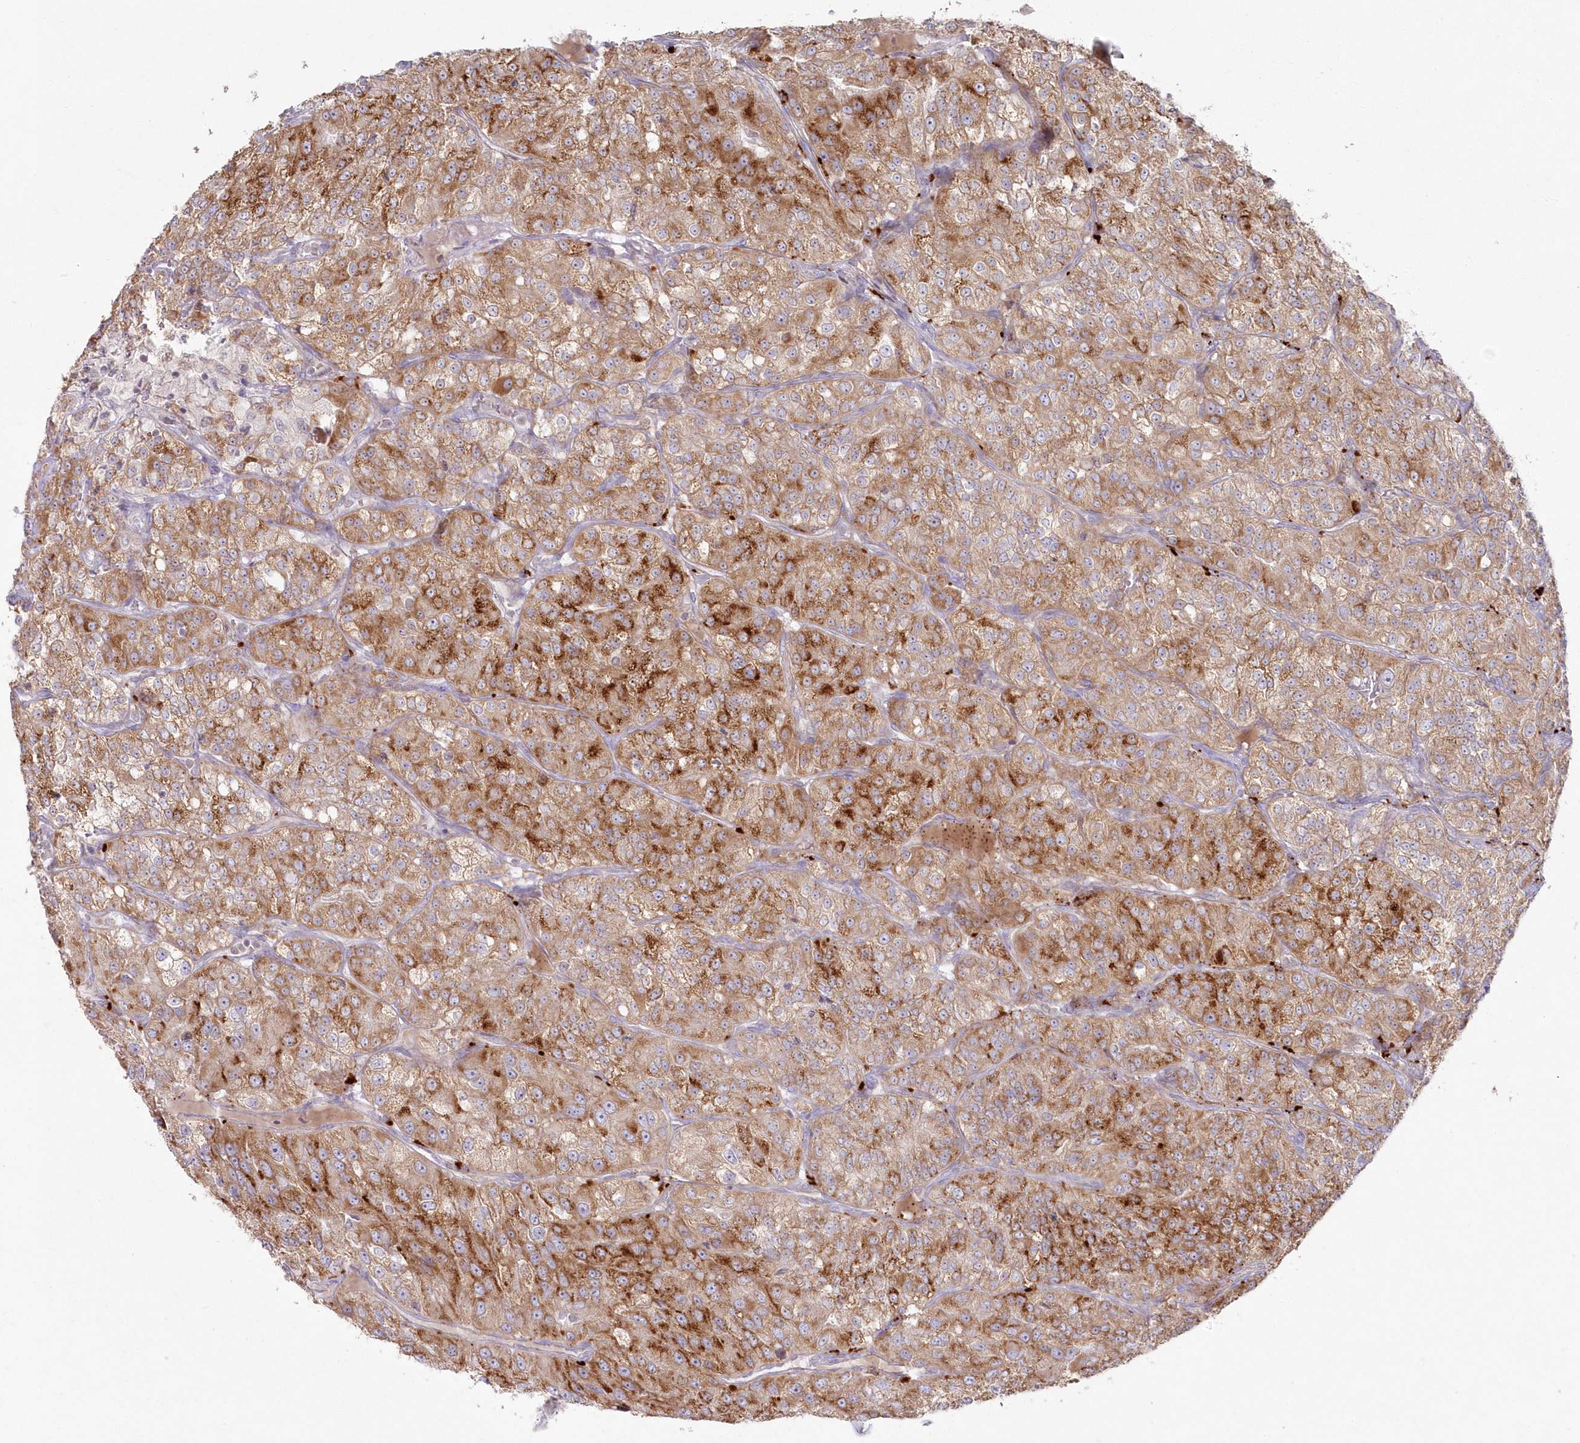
{"staining": {"intensity": "moderate", "quantity": ">75%", "location": "cytoplasmic/membranous"}, "tissue": "renal cancer", "cell_type": "Tumor cells", "image_type": "cancer", "snomed": [{"axis": "morphology", "description": "Adenocarcinoma, NOS"}, {"axis": "topography", "description": "Kidney"}], "caption": "Immunohistochemical staining of renal cancer (adenocarcinoma) reveals medium levels of moderate cytoplasmic/membranous staining in approximately >75% of tumor cells.", "gene": "ARSB", "patient": {"sex": "female", "age": 63}}